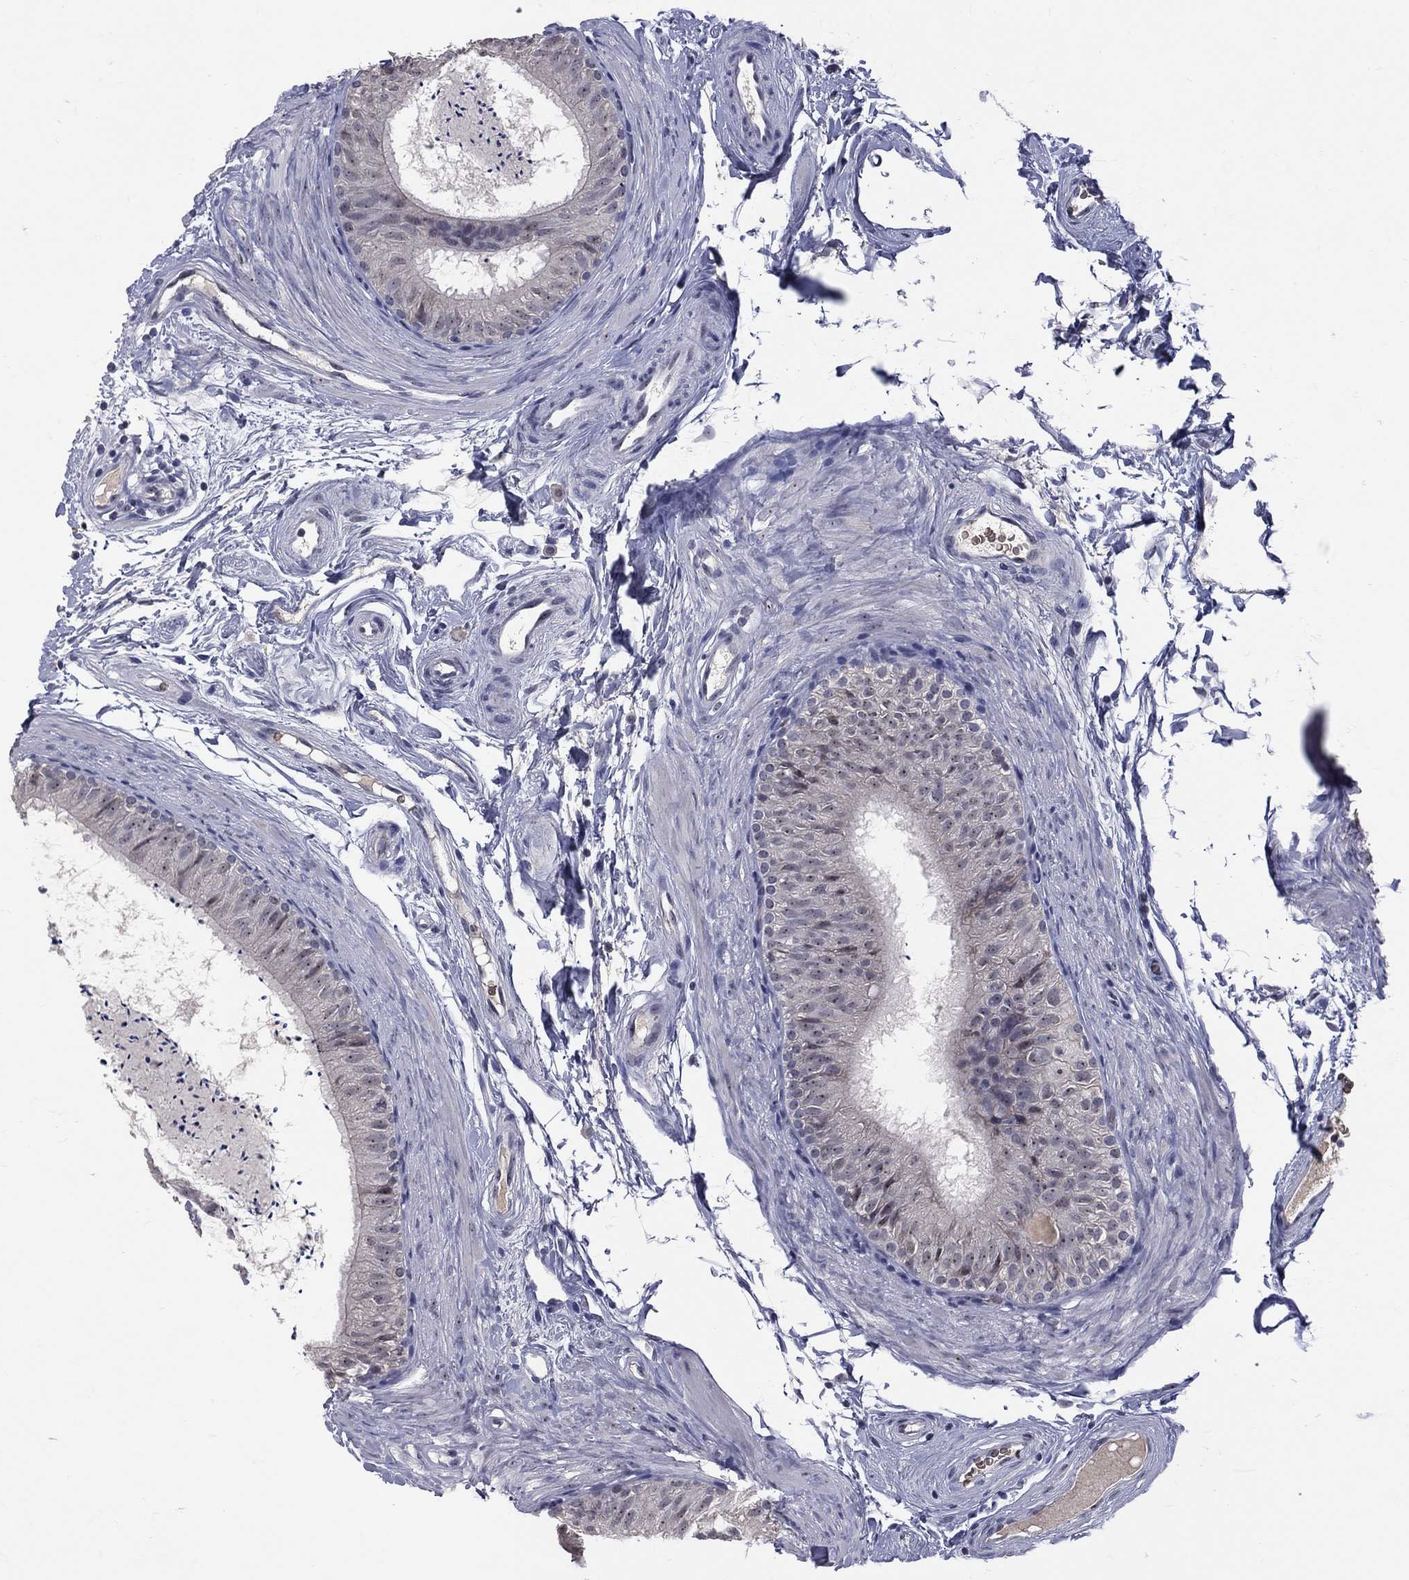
{"staining": {"intensity": "negative", "quantity": "none", "location": "none"}, "tissue": "epididymis", "cell_type": "Glandular cells", "image_type": "normal", "snomed": [{"axis": "morphology", "description": "Normal tissue, NOS"}, {"axis": "topography", "description": "Epididymis"}], "caption": "Immunohistochemistry micrograph of unremarkable epididymis: human epididymis stained with DAB reveals no significant protein staining in glandular cells. (DAB (3,3'-diaminobenzidine) IHC visualized using brightfield microscopy, high magnification).", "gene": "DSG4", "patient": {"sex": "male", "age": 34}}